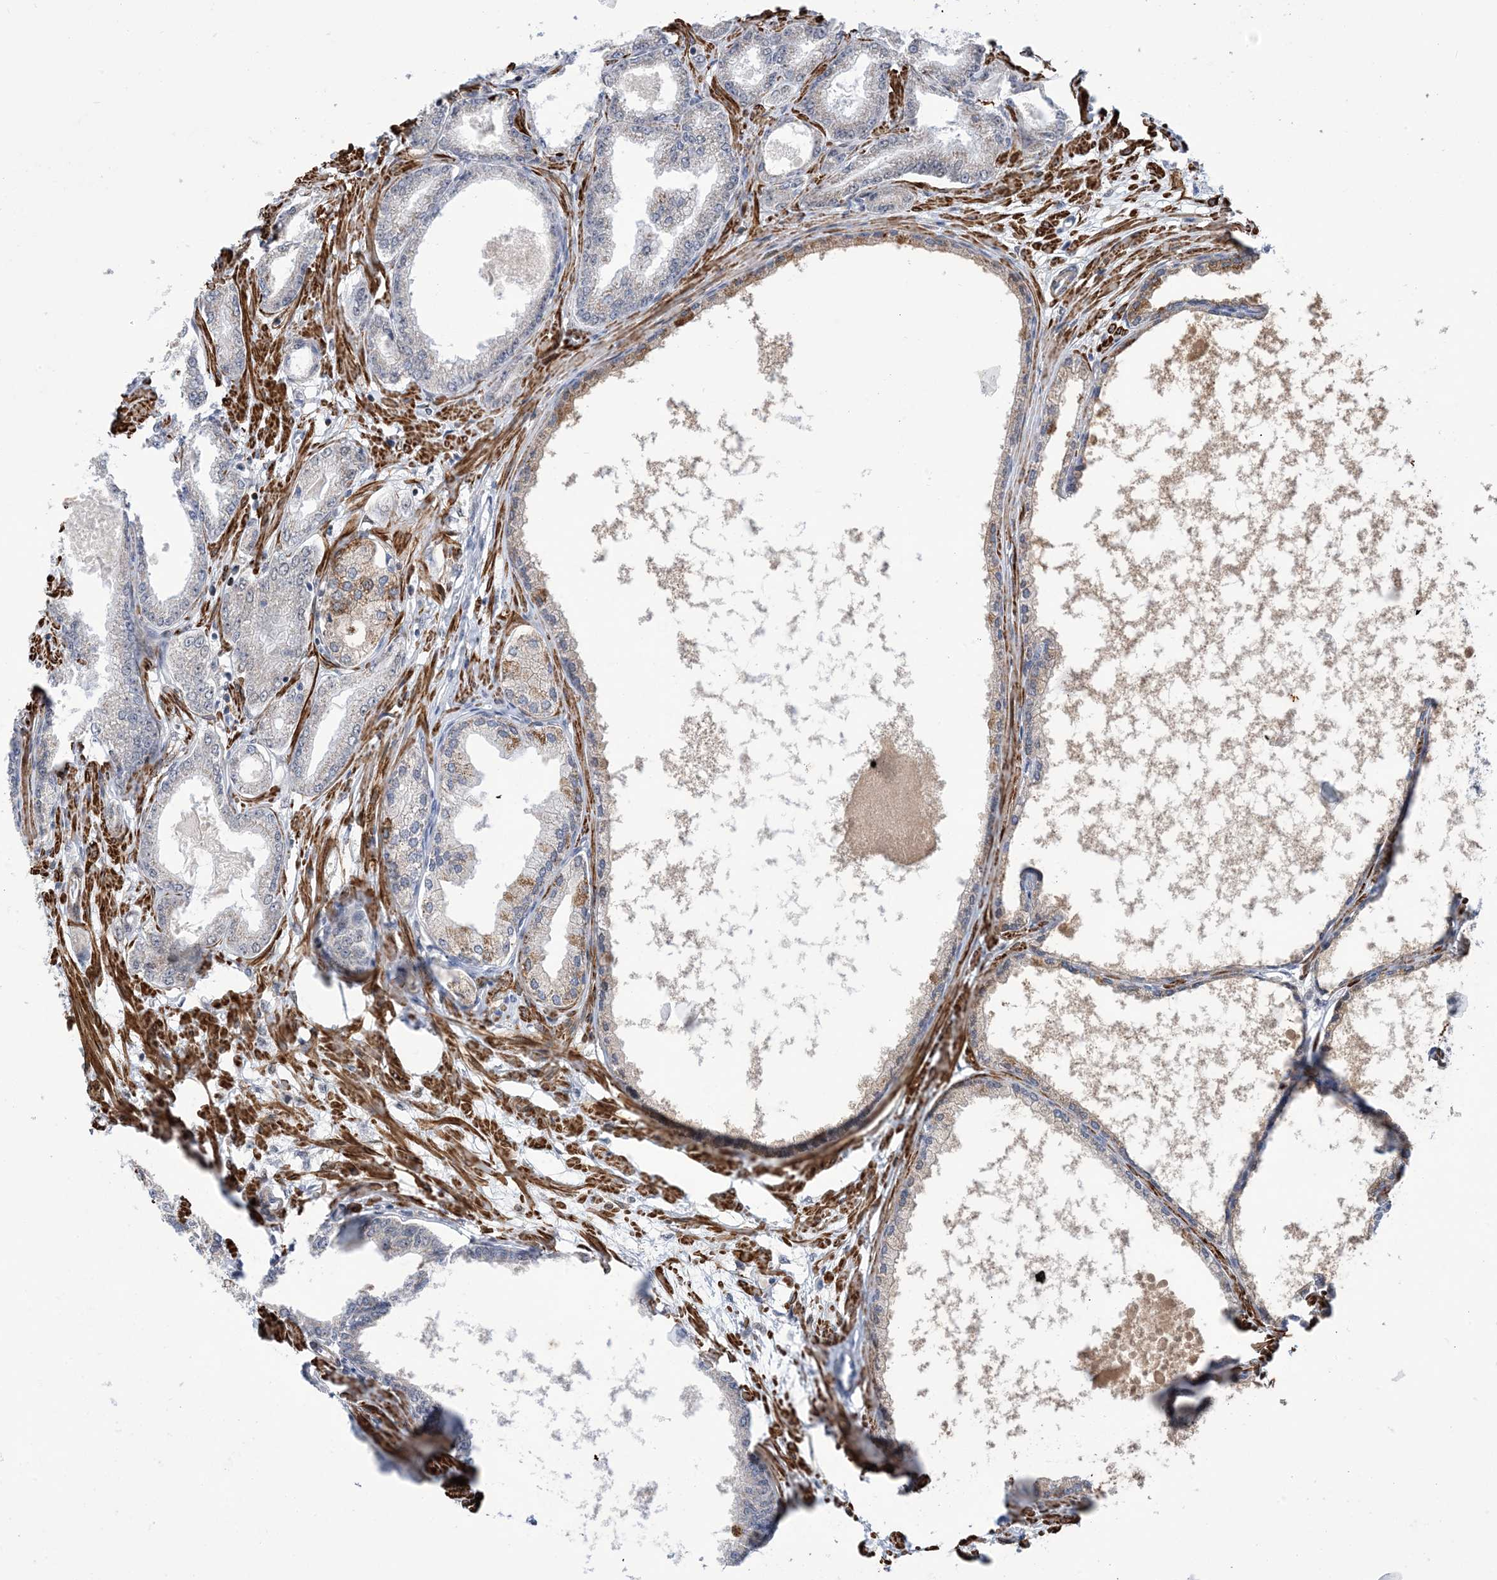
{"staining": {"intensity": "weak", "quantity": "<25%", "location": "cytoplasmic/membranous"}, "tissue": "prostate cancer", "cell_type": "Tumor cells", "image_type": "cancer", "snomed": [{"axis": "morphology", "description": "Adenocarcinoma, Low grade"}, {"axis": "topography", "description": "Prostate"}], "caption": "Adenocarcinoma (low-grade) (prostate) was stained to show a protein in brown. There is no significant staining in tumor cells.", "gene": "ZNF8", "patient": {"sex": "male", "age": 63}}